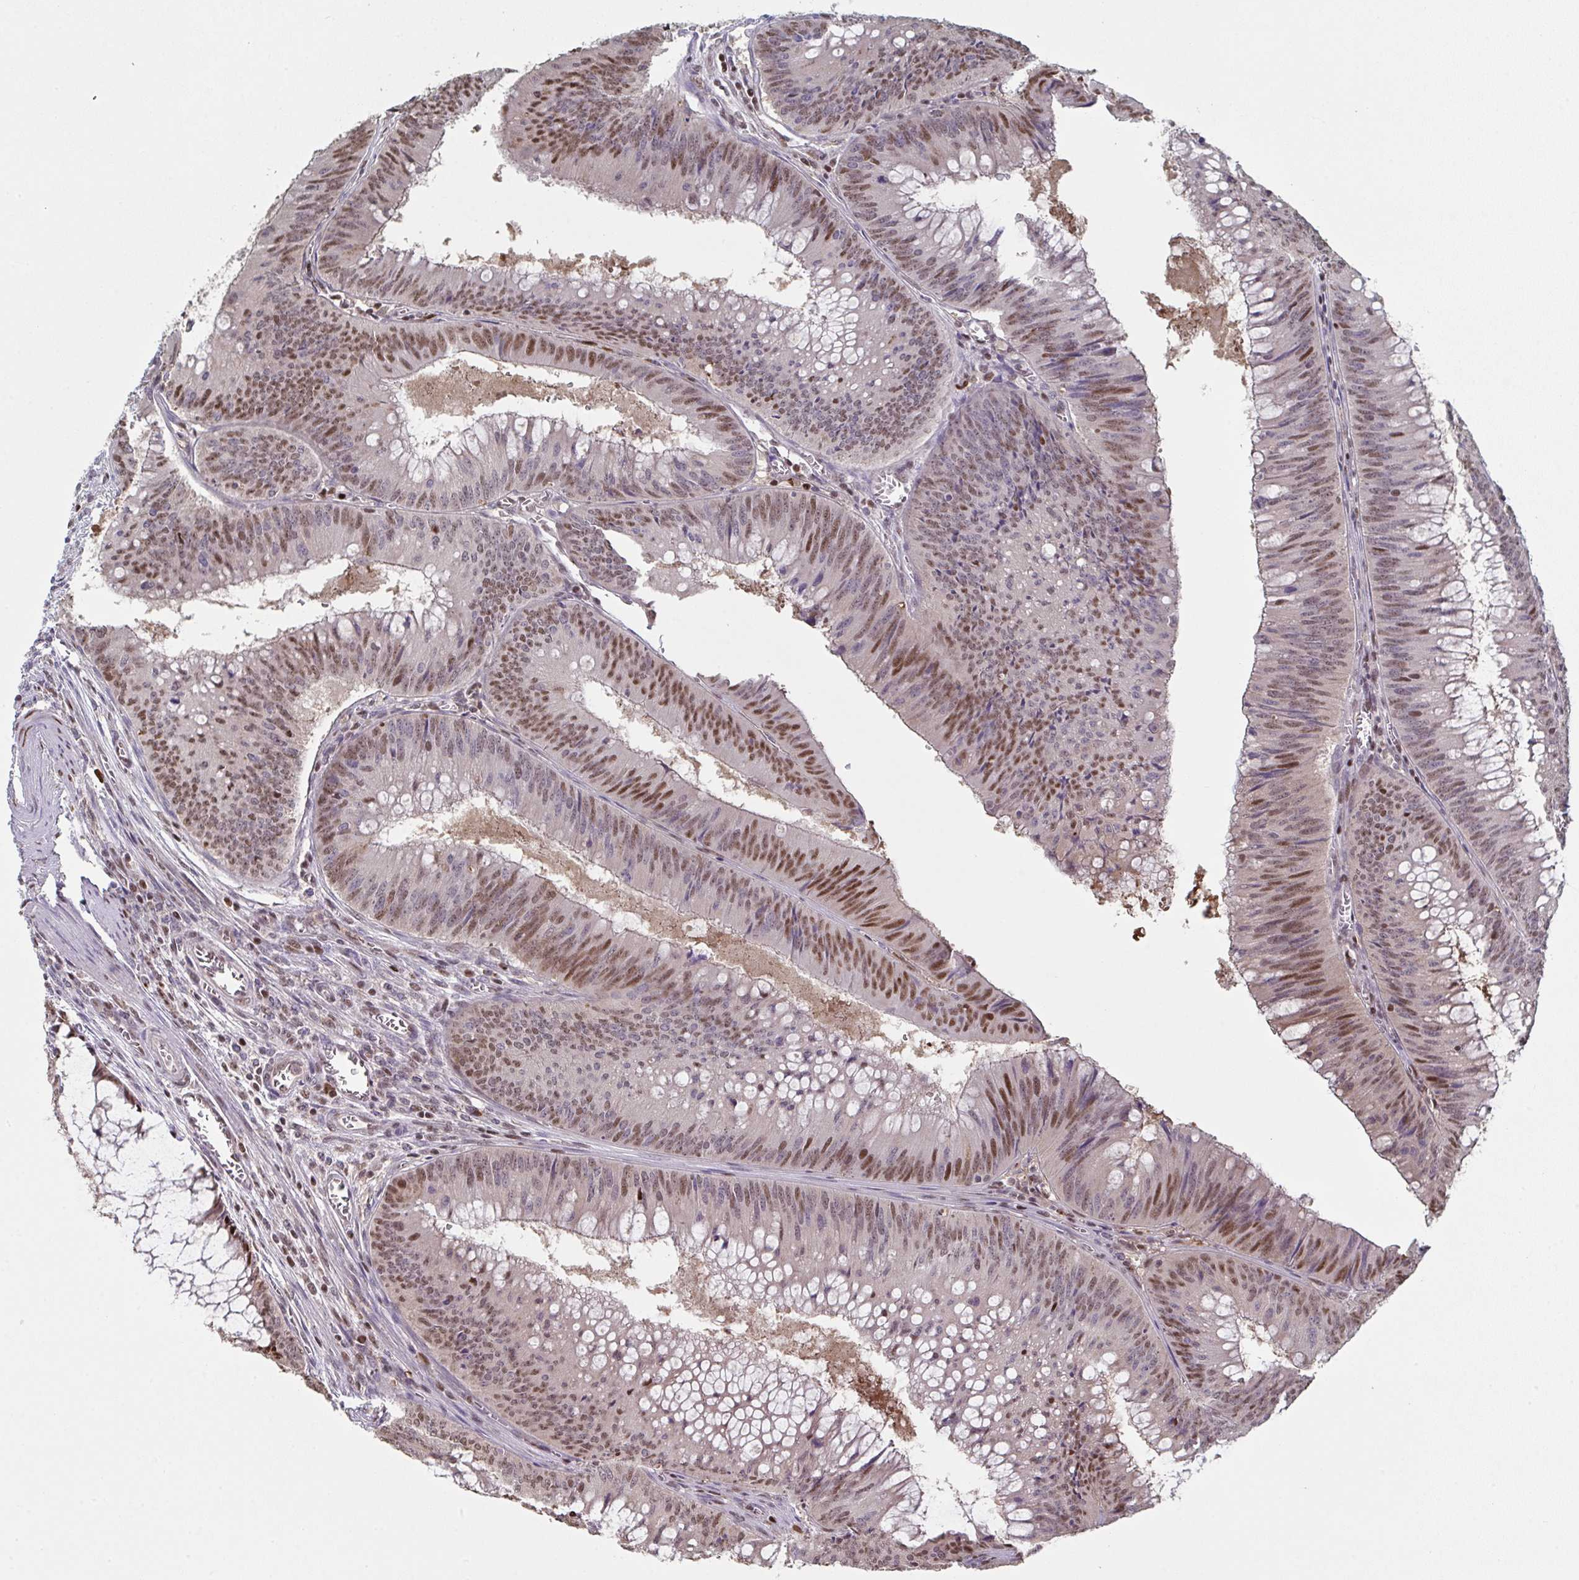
{"staining": {"intensity": "strong", "quantity": ">75%", "location": "nuclear"}, "tissue": "colorectal cancer", "cell_type": "Tumor cells", "image_type": "cancer", "snomed": [{"axis": "morphology", "description": "Adenocarcinoma, NOS"}, {"axis": "topography", "description": "Rectum"}], "caption": "An image of colorectal cancer (adenocarcinoma) stained for a protein reveals strong nuclear brown staining in tumor cells.", "gene": "ACD", "patient": {"sex": "female", "age": 72}}